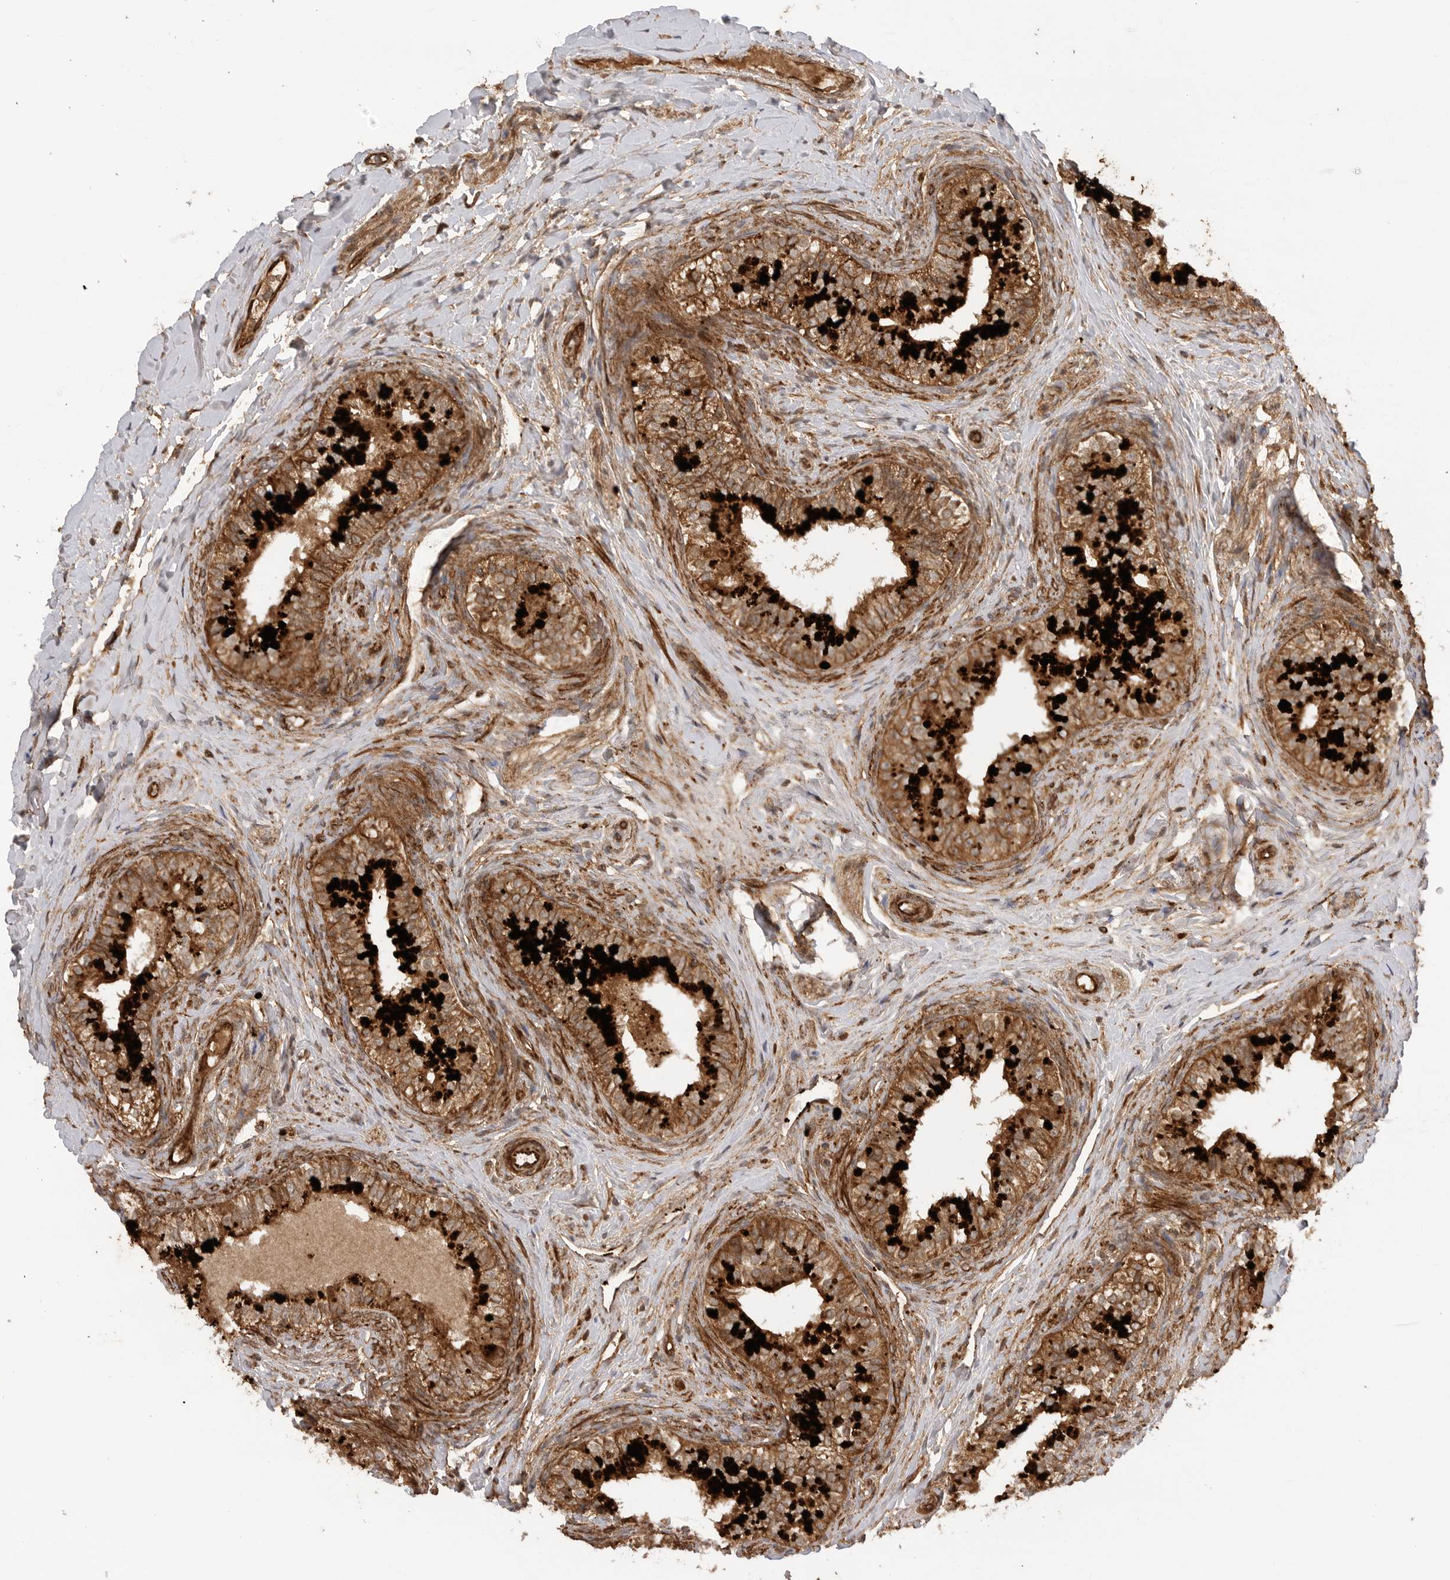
{"staining": {"intensity": "strong", "quantity": ">75%", "location": "cytoplasmic/membranous"}, "tissue": "epididymis", "cell_type": "Glandular cells", "image_type": "normal", "snomed": [{"axis": "morphology", "description": "Normal tissue, NOS"}, {"axis": "topography", "description": "Epididymis"}], "caption": "Brown immunohistochemical staining in benign epididymis exhibits strong cytoplasmic/membranous expression in about >75% of glandular cells. Nuclei are stained in blue.", "gene": "PRDX4", "patient": {"sex": "male", "age": 49}}